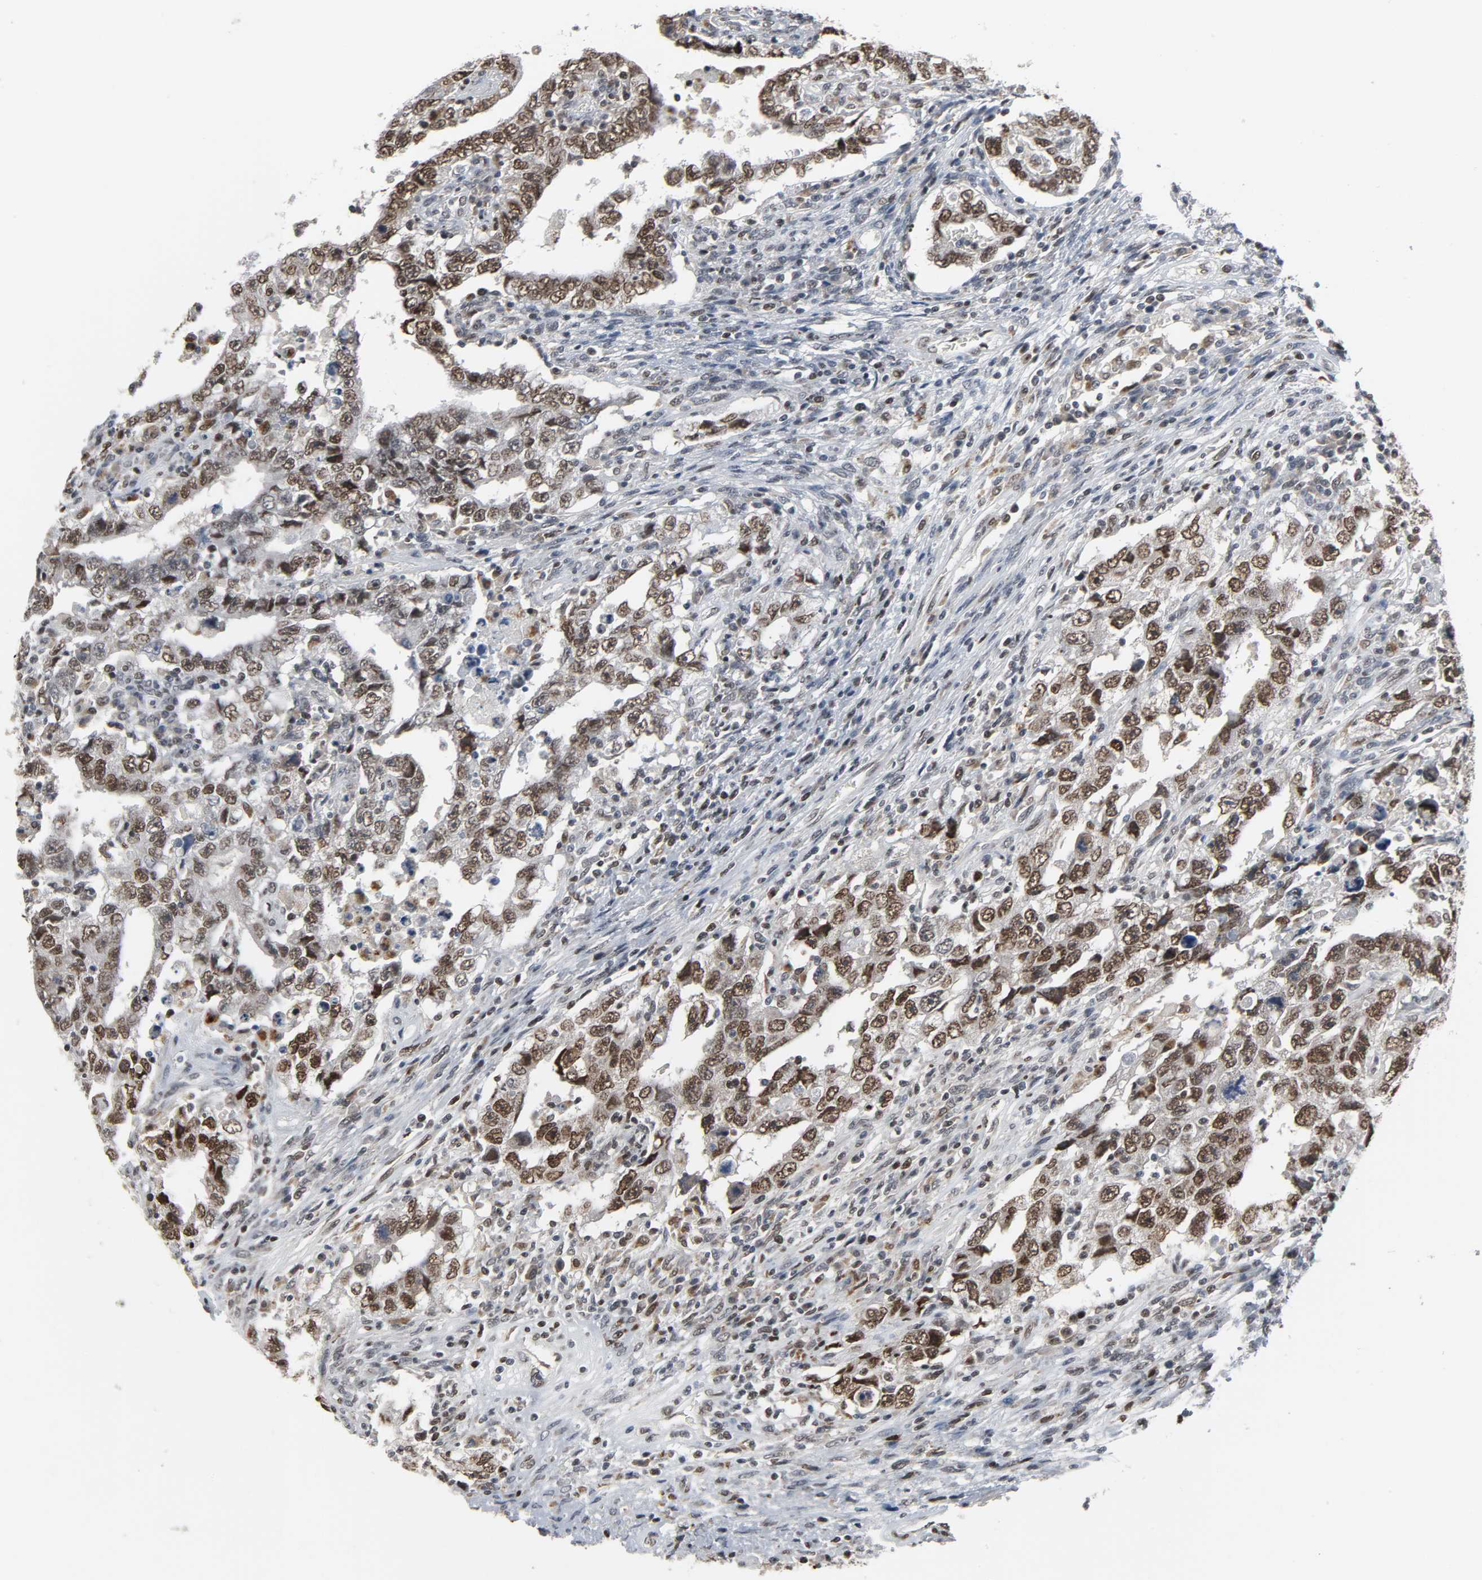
{"staining": {"intensity": "moderate", "quantity": ">75%", "location": "nuclear"}, "tissue": "testis cancer", "cell_type": "Tumor cells", "image_type": "cancer", "snomed": [{"axis": "morphology", "description": "Carcinoma, Embryonal, NOS"}, {"axis": "topography", "description": "Testis"}], "caption": "Immunohistochemical staining of testis cancer displays medium levels of moderate nuclear staining in approximately >75% of tumor cells. (Stains: DAB in brown, nuclei in blue, Microscopy: brightfield microscopy at high magnification).", "gene": "DAZAP1", "patient": {"sex": "male", "age": 26}}